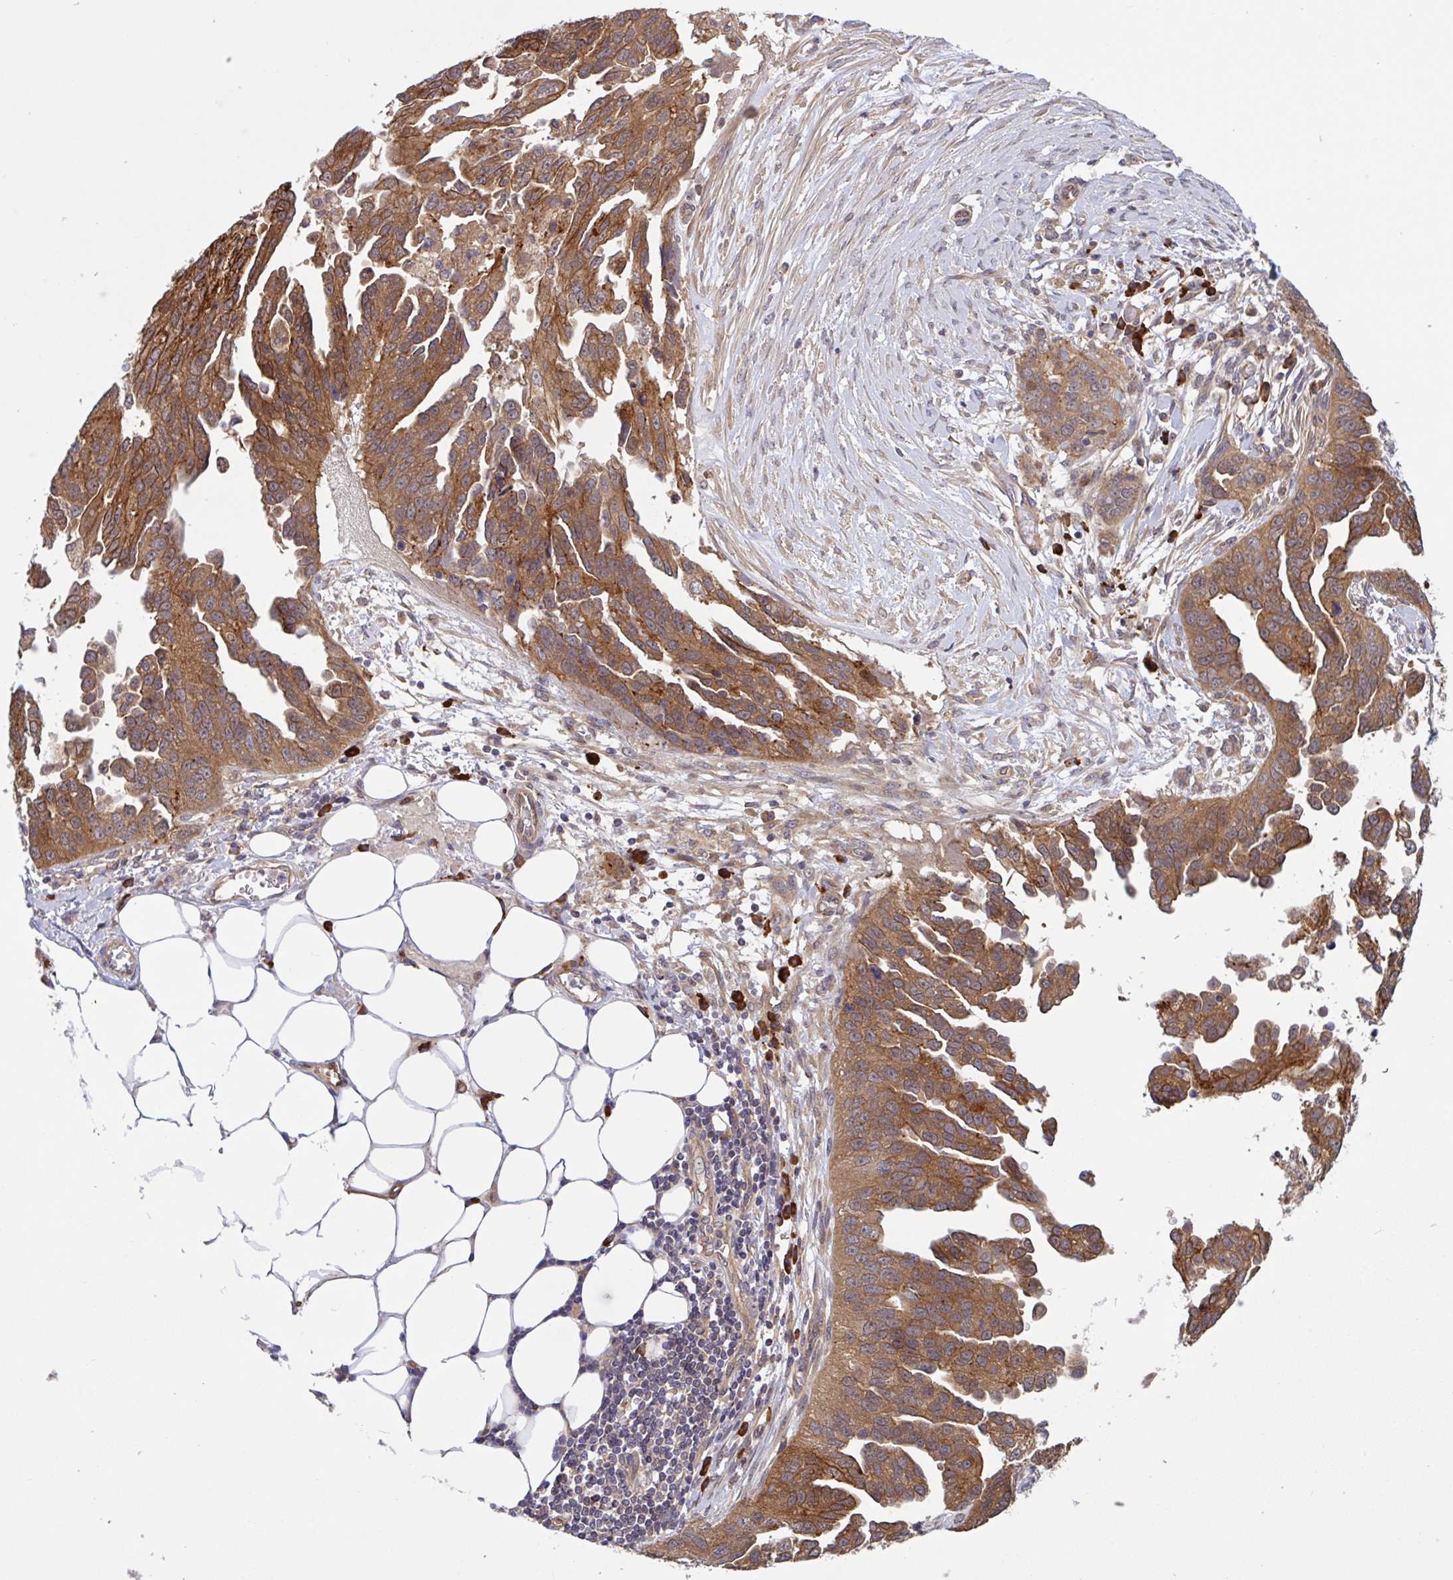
{"staining": {"intensity": "moderate", "quantity": ">75%", "location": "cytoplasmic/membranous"}, "tissue": "ovarian cancer", "cell_type": "Tumor cells", "image_type": "cancer", "snomed": [{"axis": "morphology", "description": "Cystadenocarcinoma, serous, NOS"}, {"axis": "topography", "description": "Ovary"}], "caption": "Ovarian cancer (serous cystadenocarcinoma) tissue displays moderate cytoplasmic/membranous staining in approximately >75% of tumor cells, visualized by immunohistochemistry.", "gene": "INTS10", "patient": {"sex": "female", "age": 75}}